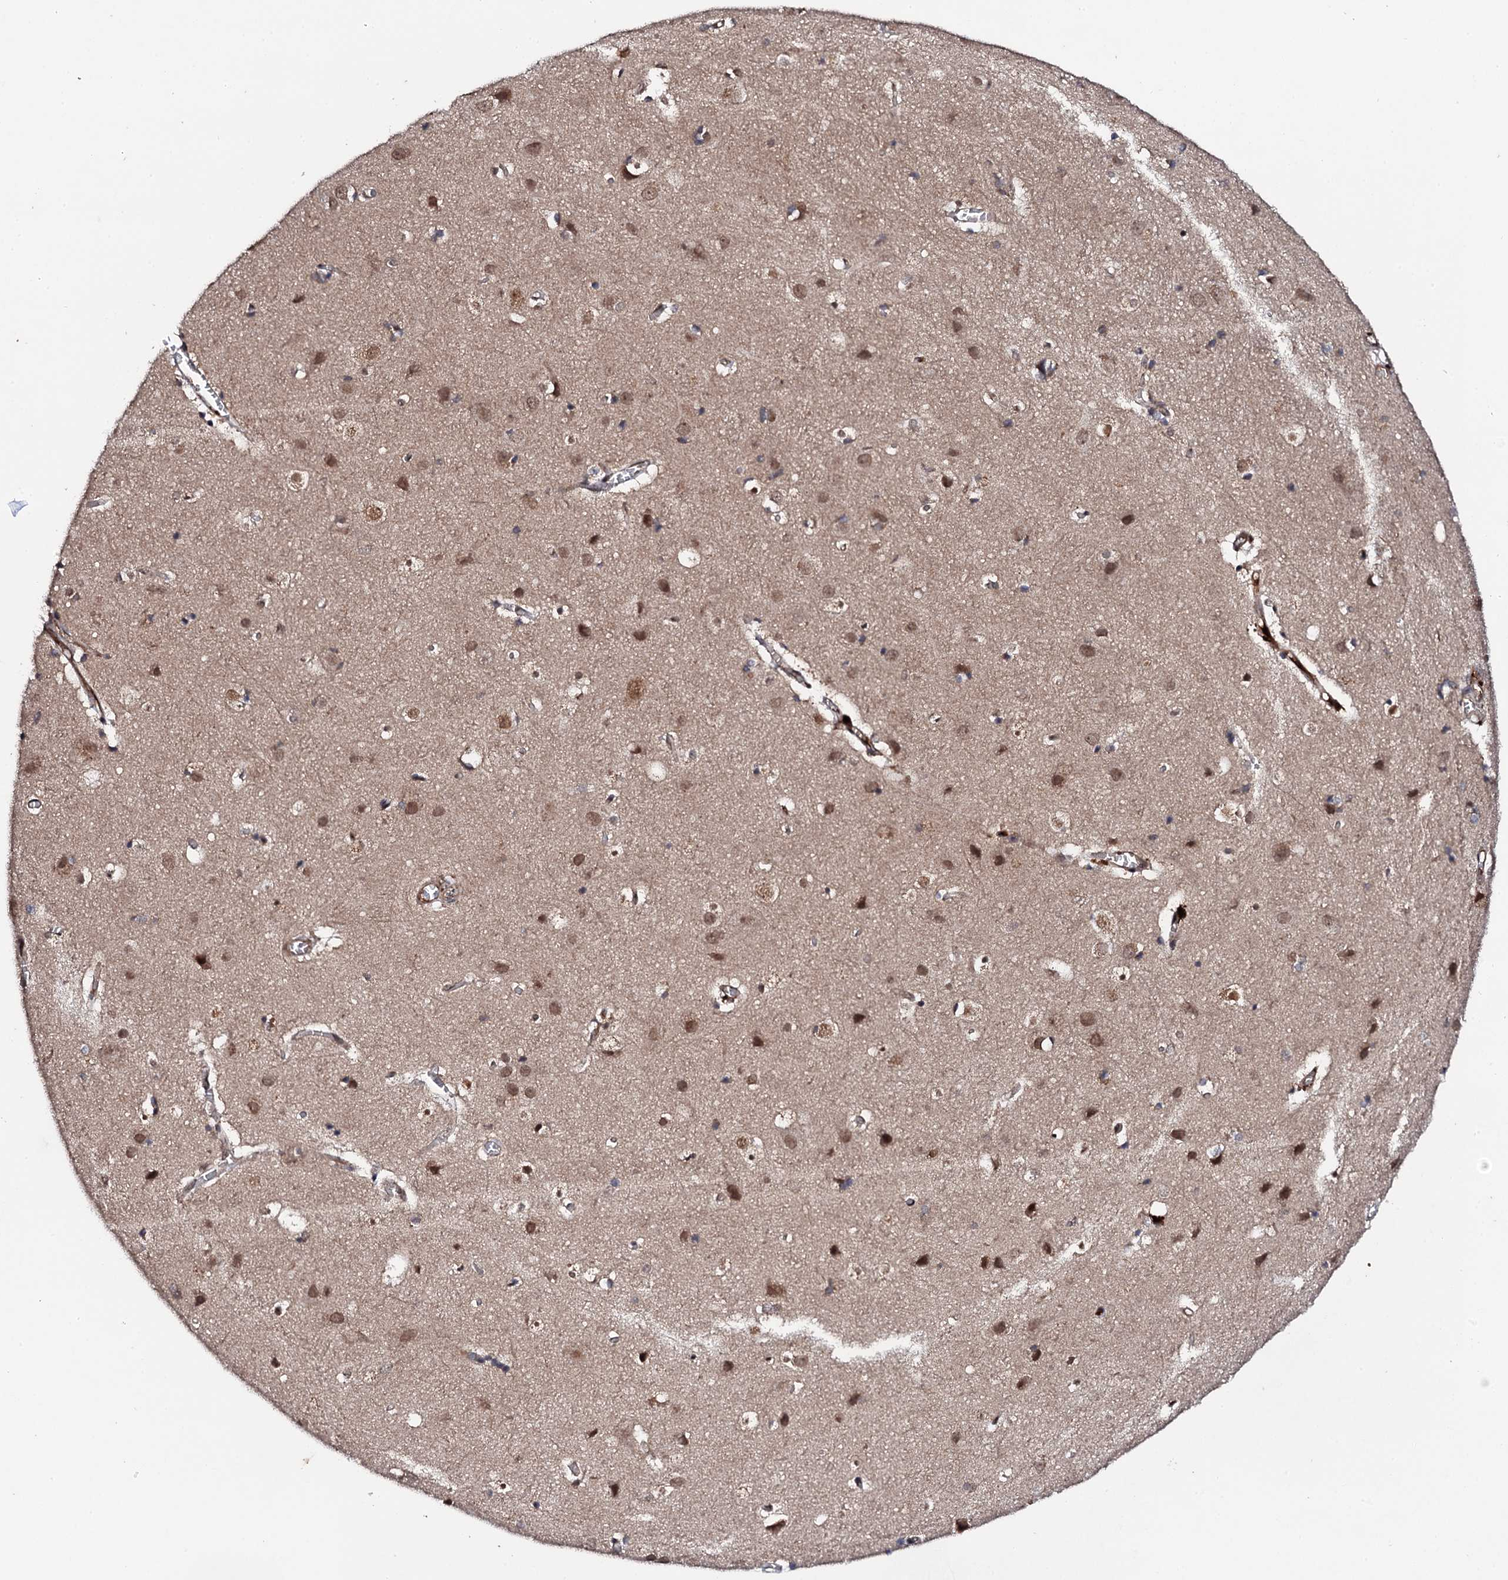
{"staining": {"intensity": "moderate", "quantity": ">75%", "location": "cytoplasmic/membranous"}, "tissue": "cerebral cortex", "cell_type": "Endothelial cells", "image_type": "normal", "snomed": [{"axis": "morphology", "description": "Normal tissue, NOS"}, {"axis": "topography", "description": "Cerebral cortex"}], "caption": "Protein staining of normal cerebral cortex demonstrates moderate cytoplasmic/membranous expression in about >75% of endothelial cells. Immunohistochemistry stains the protein in brown and the nuclei are stained blue.", "gene": "FAM111A", "patient": {"sex": "male", "age": 54}}